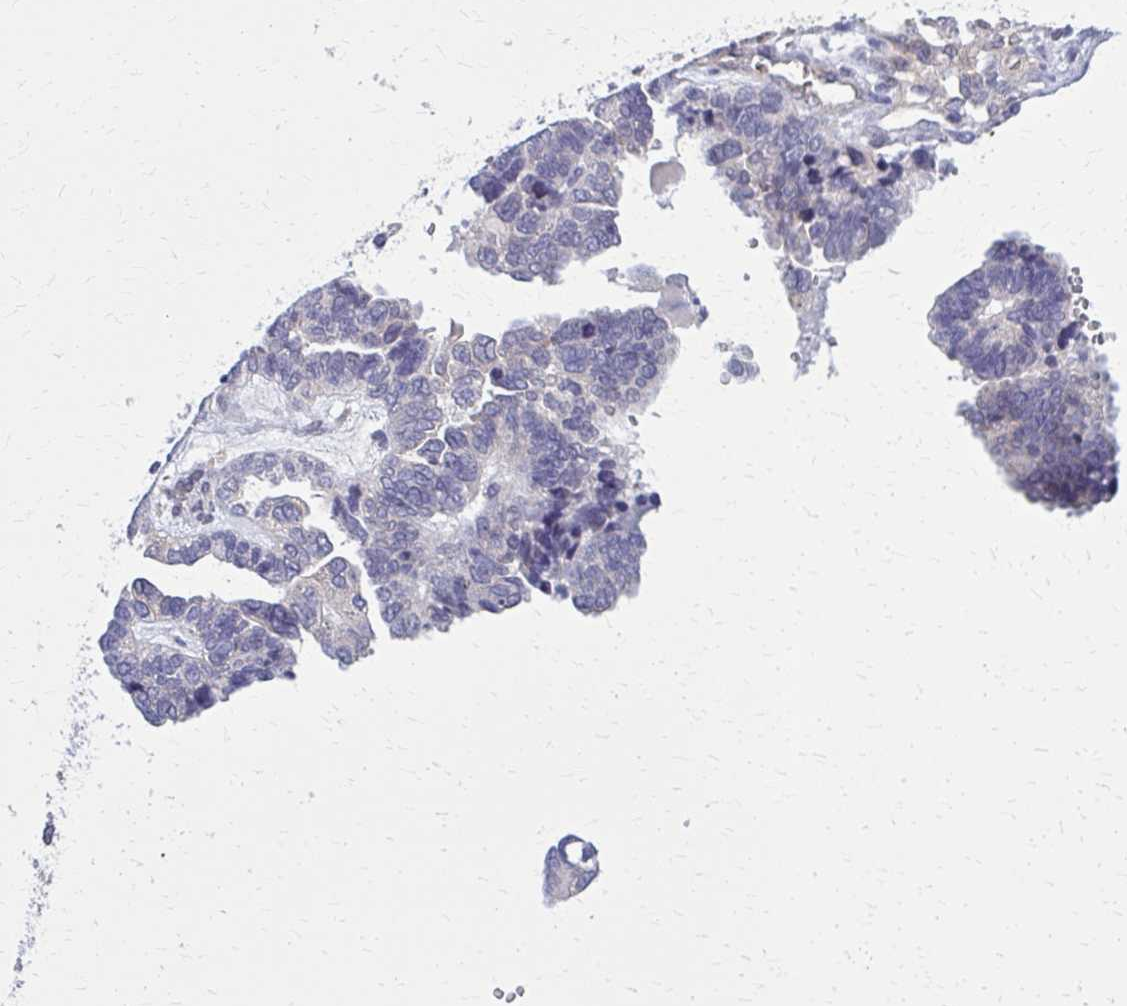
{"staining": {"intensity": "negative", "quantity": "none", "location": "none"}, "tissue": "ovarian cancer", "cell_type": "Tumor cells", "image_type": "cancer", "snomed": [{"axis": "morphology", "description": "Cystadenocarcinoma, serous, NOS"}, {"axis": "topography", "description": "Ovary"}], "caption": "Immunohistochemistry (IHC) of human ovarian cancer shows no staining in tumor cells.", "gene": "DBI", "patient": {"sex": "female", "age": 51}}